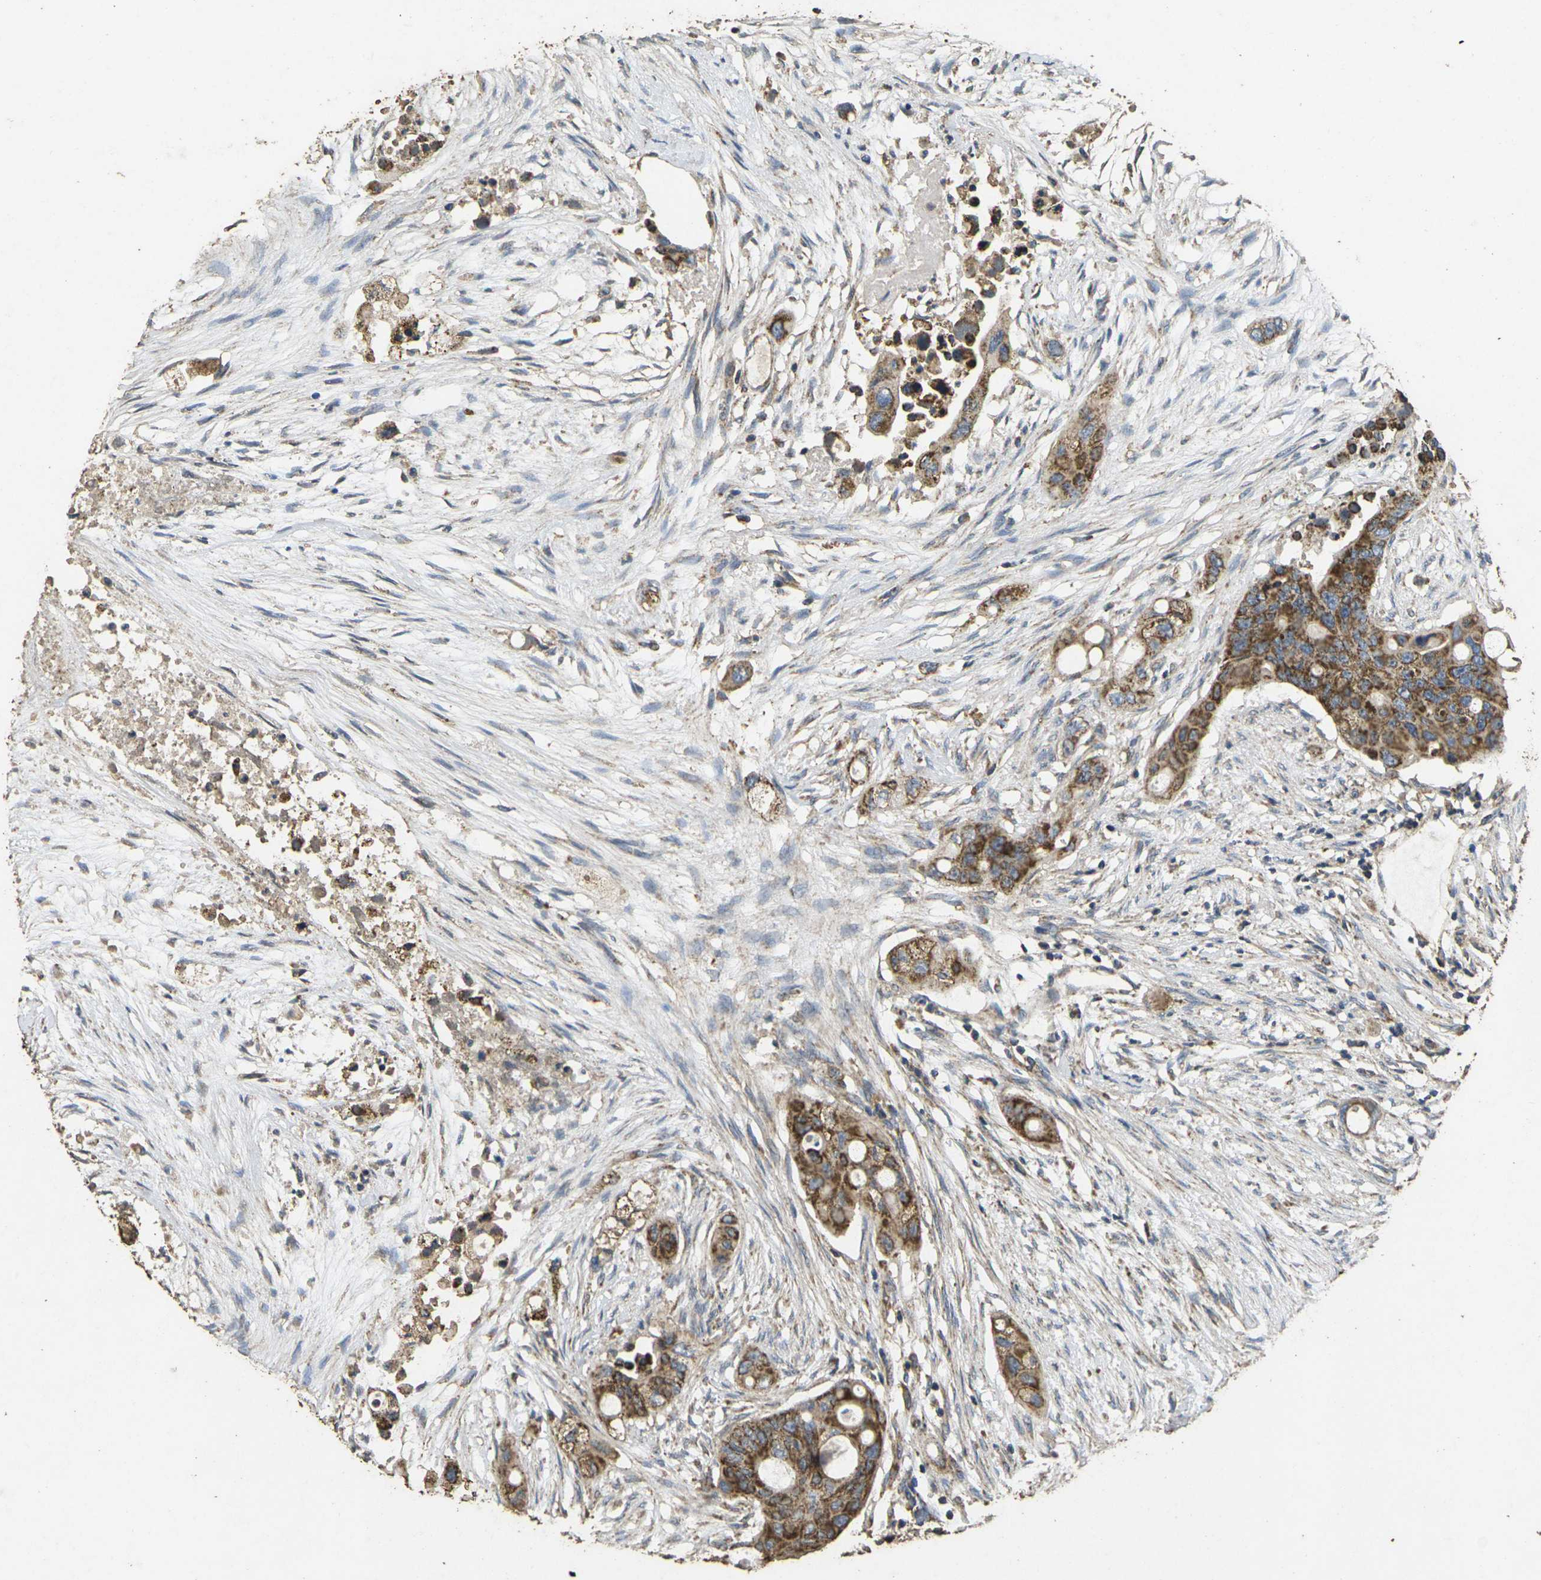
{"staining": {"intensity": "moderate", "quantity": ">75%", "location": "cytoplasmic/membranous"}, "tissue": "colorectal cancer", "cell_type": "Tumor cells", "image_type": "cancer", "snomed": [{"axis": "morphology", "description": "Adenocarcinoma, NOS"}, {"axis": "topography", "description": "Colon"}], "caption": "Moderate cytoplasmic/membranous protein positivity is appreciated in approximately >75% of tumor cells in colorectal cancer.", "gene": "MAPK11", "patient": {"sex": "female", "age": 57}}